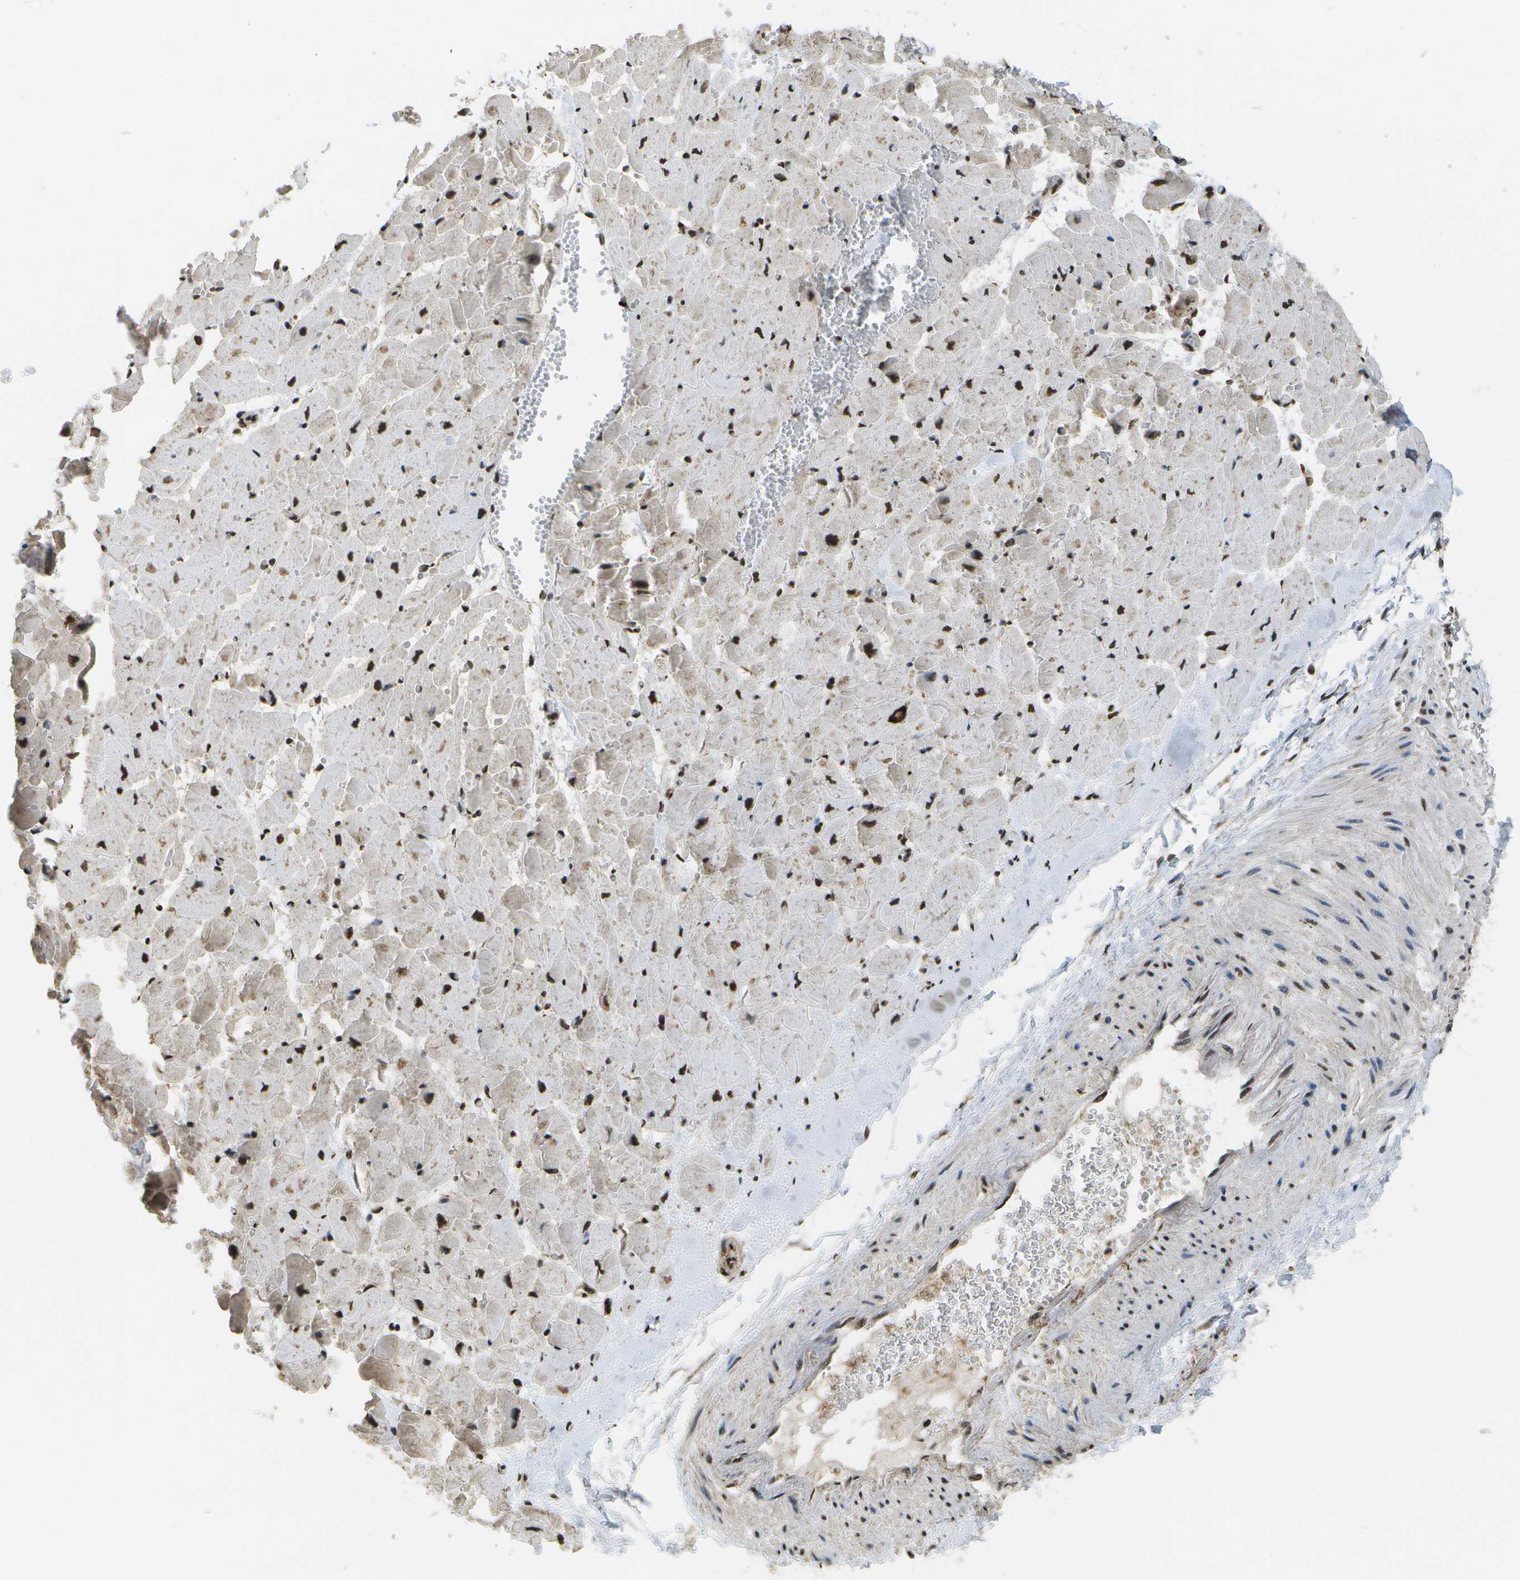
{"staining": {"intensity": "strong", "quantity": "25%-75%", "location": "nuclear"}, "tissue": "heart muscle", "cell_type": "Cardiomyocytes", "image_type": "normal", "snomed": [{"axis": "morphology", "description": "Normal tissue, NOS"}, {"axis": "topography", "description": "Heart"}], "caption": "This image displays immunohistochemistry (IHC) staining of benign human heart muscle, with high strong nuclear expression in approximately 25%-75% of cardiomyocytes.", "gene": "SPEN", "patient": {"sex": "female", "age": 19}}